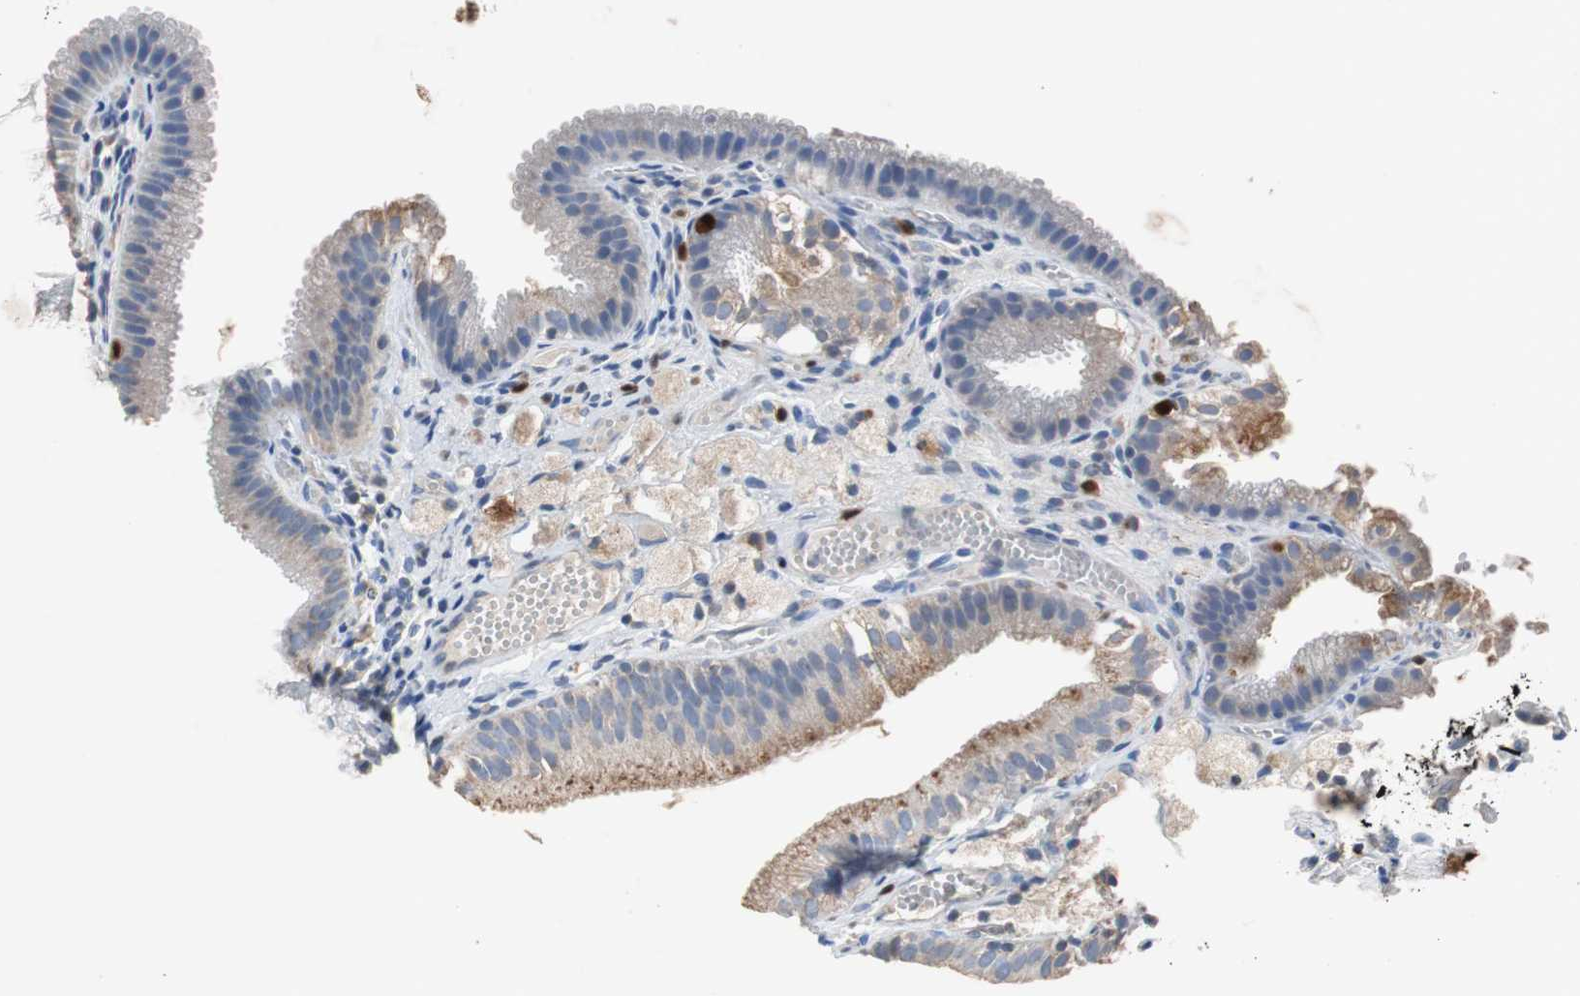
{"staining": {"intensity": "moderate", "quantity": "25%-75%", "location": "cytoplasmic/membranous"}, "tissue": "gallbladder", "cell_type": "Glandular cells", "image_type": "normal", "snomed": [{"axis": "morphology", "description": "Normal tissue, NOS"}, {"axis": "topography", "description": "Gallbladder"}], "caption": "Immunohistochemistry (IHC) (DAB (3,3'-diaminobenzidine)) staining of benign gallbladder shows moderate cytoplasmic/membranous protein staining in about 25%-75% of glandular cells. (Brightfield microscopy of DAB IHC at high magnification).", "gene": "CALB2", "patient": {"sex": "female", "age": 24}}